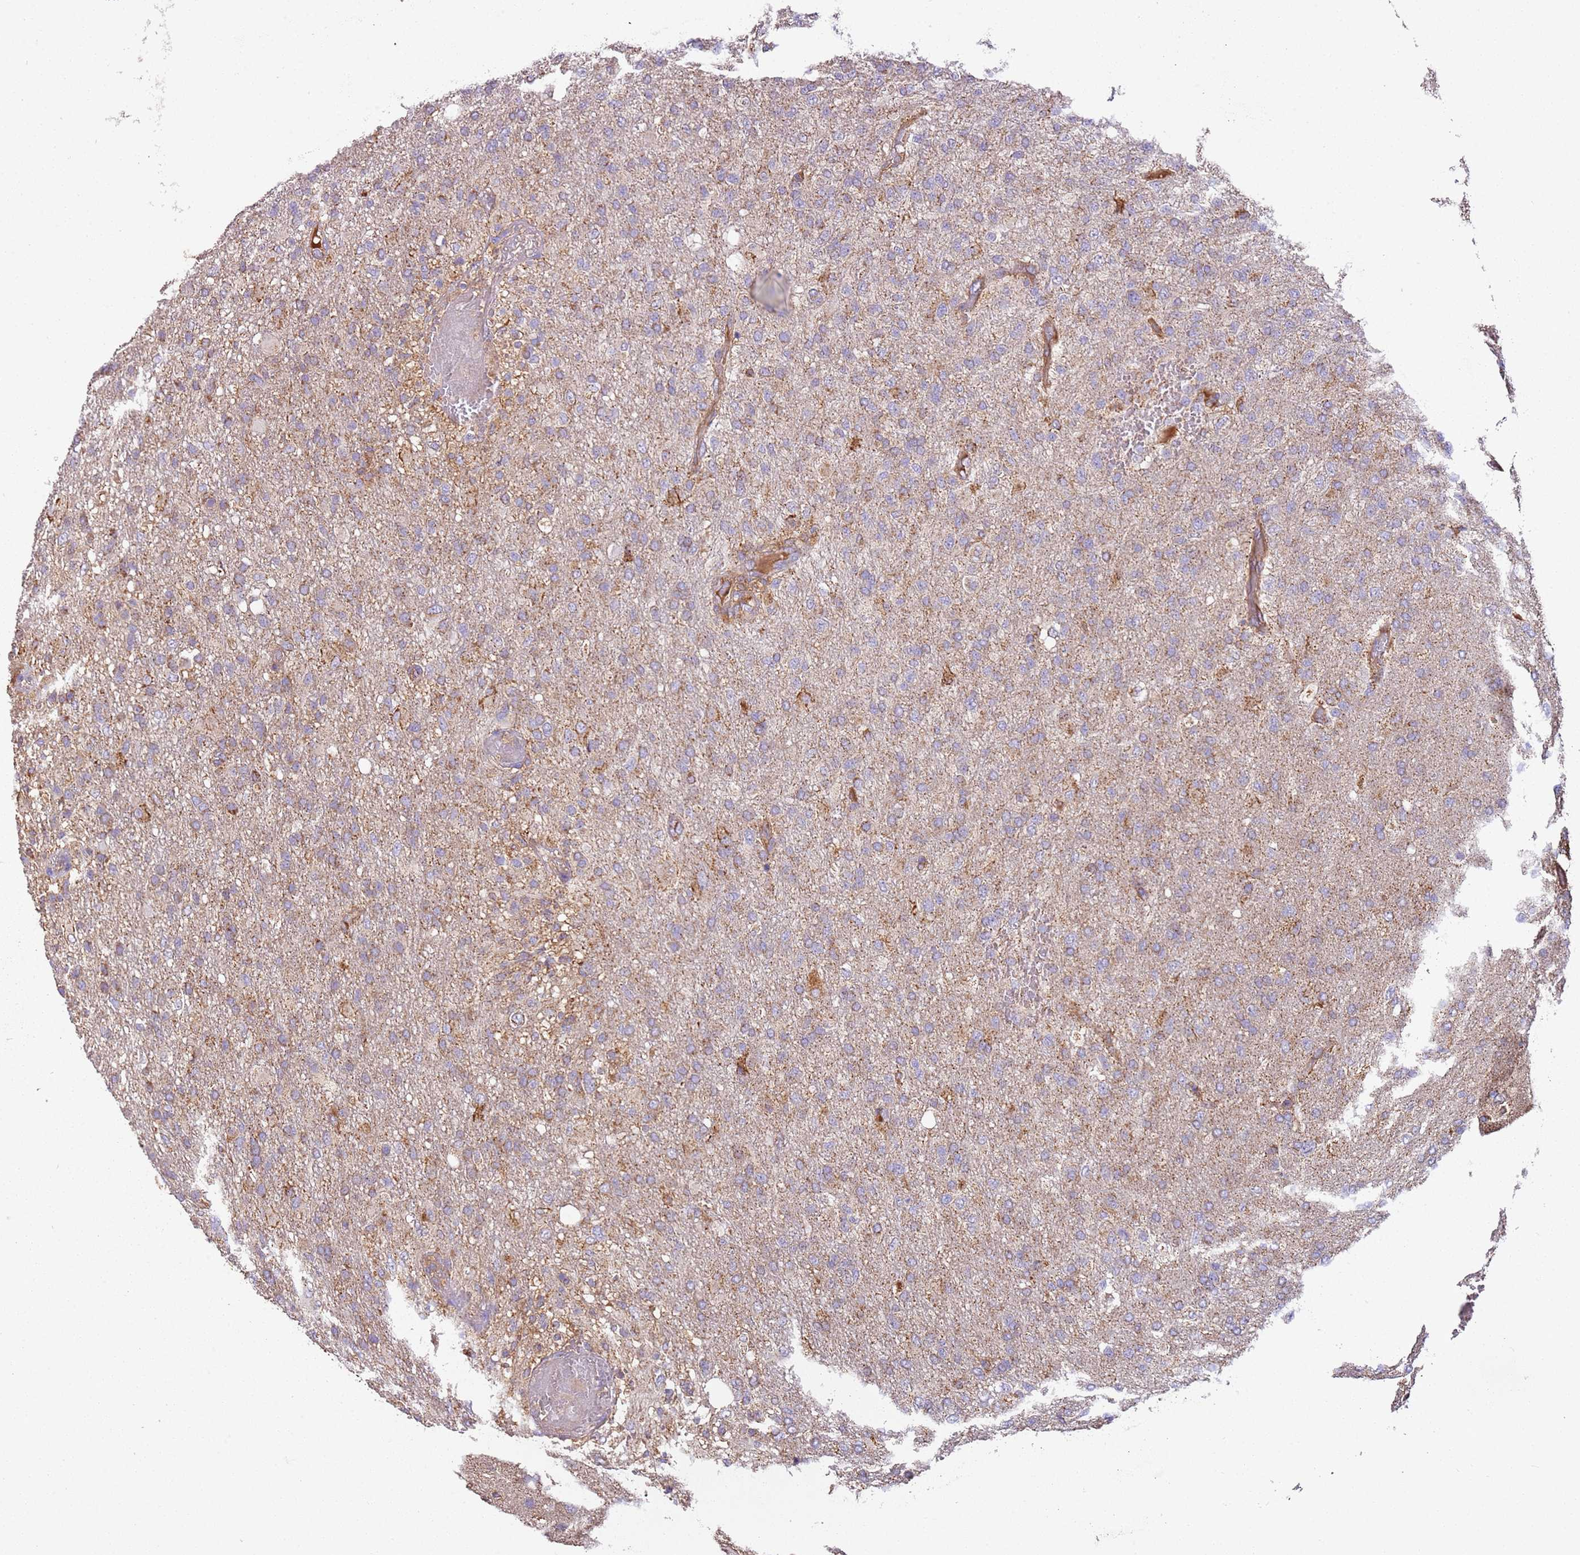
{"staining": {"intensity": "weak", "quantity": "25%-75%", "location": "cytoplasmic/membranous"}, "tissue": "glioma", "cell_type": "Tumor cells", "image_type": "cancer", "snomed": [{"axis": "morphology", "description": "Glioma, malignant, High grade"}, {"axis": "topography", "description": "Brain"}], "caption": "High-power microscopy captured an immunohistochemistry image of glioma, revealing weak cytoplasmic/membranous staining in approximately 25%-75% of tumor cells.", "gene": "RMND5A", "patient": {"sex": "female", "age": 74}}